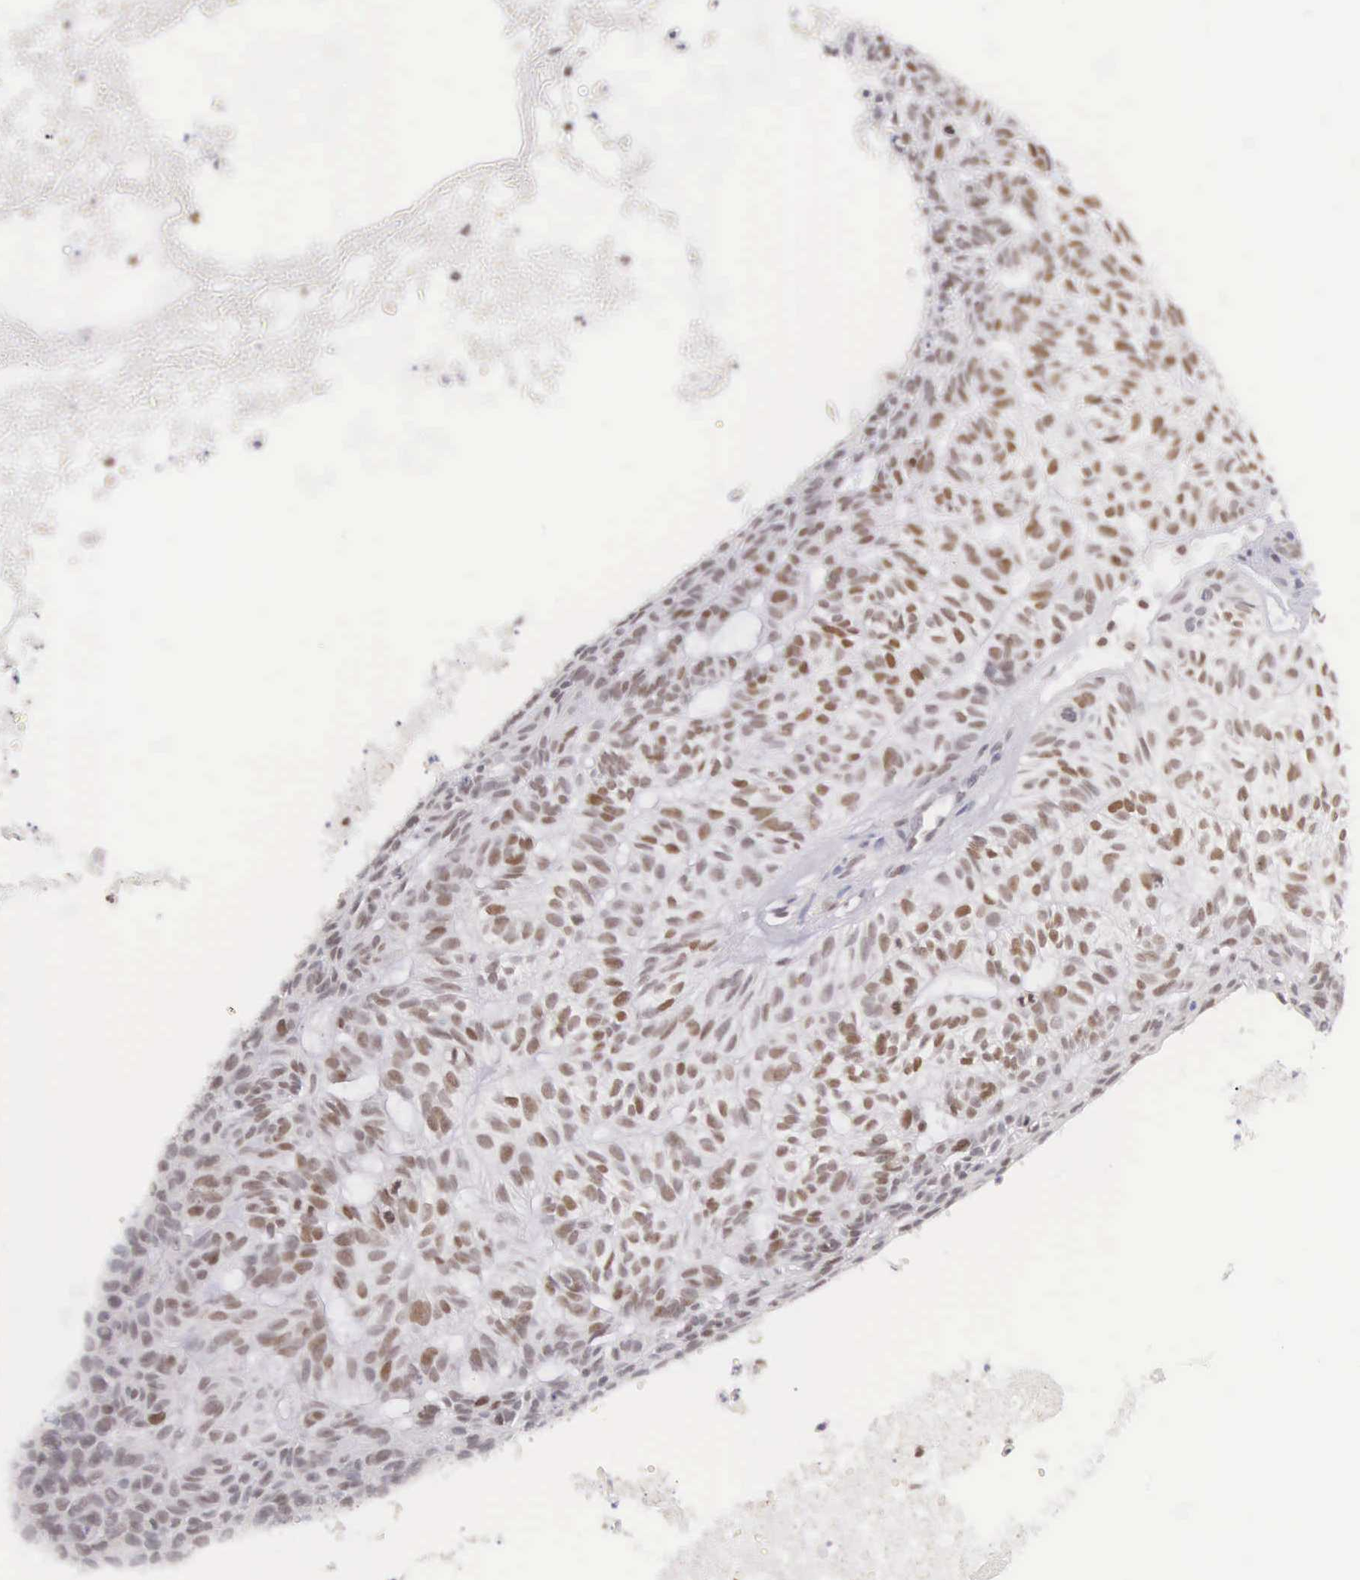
{"staining": {"intensity": "weak", "quantity": "25%-75%", "location": "nuclear"}, "tissue": "skin cancer", "cell_type": "Tumor cells", "image_type": "cancer", "snomed": [{"axis": "morphology", "description": "Basal cell carcinoma"}, {"axis": "topography", "description": "Skin"}], "caption": "Immunohistochemistry image of basal cell carcinoma (skin) stained for a protein (brown), which demonstrates low levels of weak nuclear staining in approximately 25%-75% of tumor cells.", "gene": "VRK1", "patient": {"sex": "male", "age": 75}}